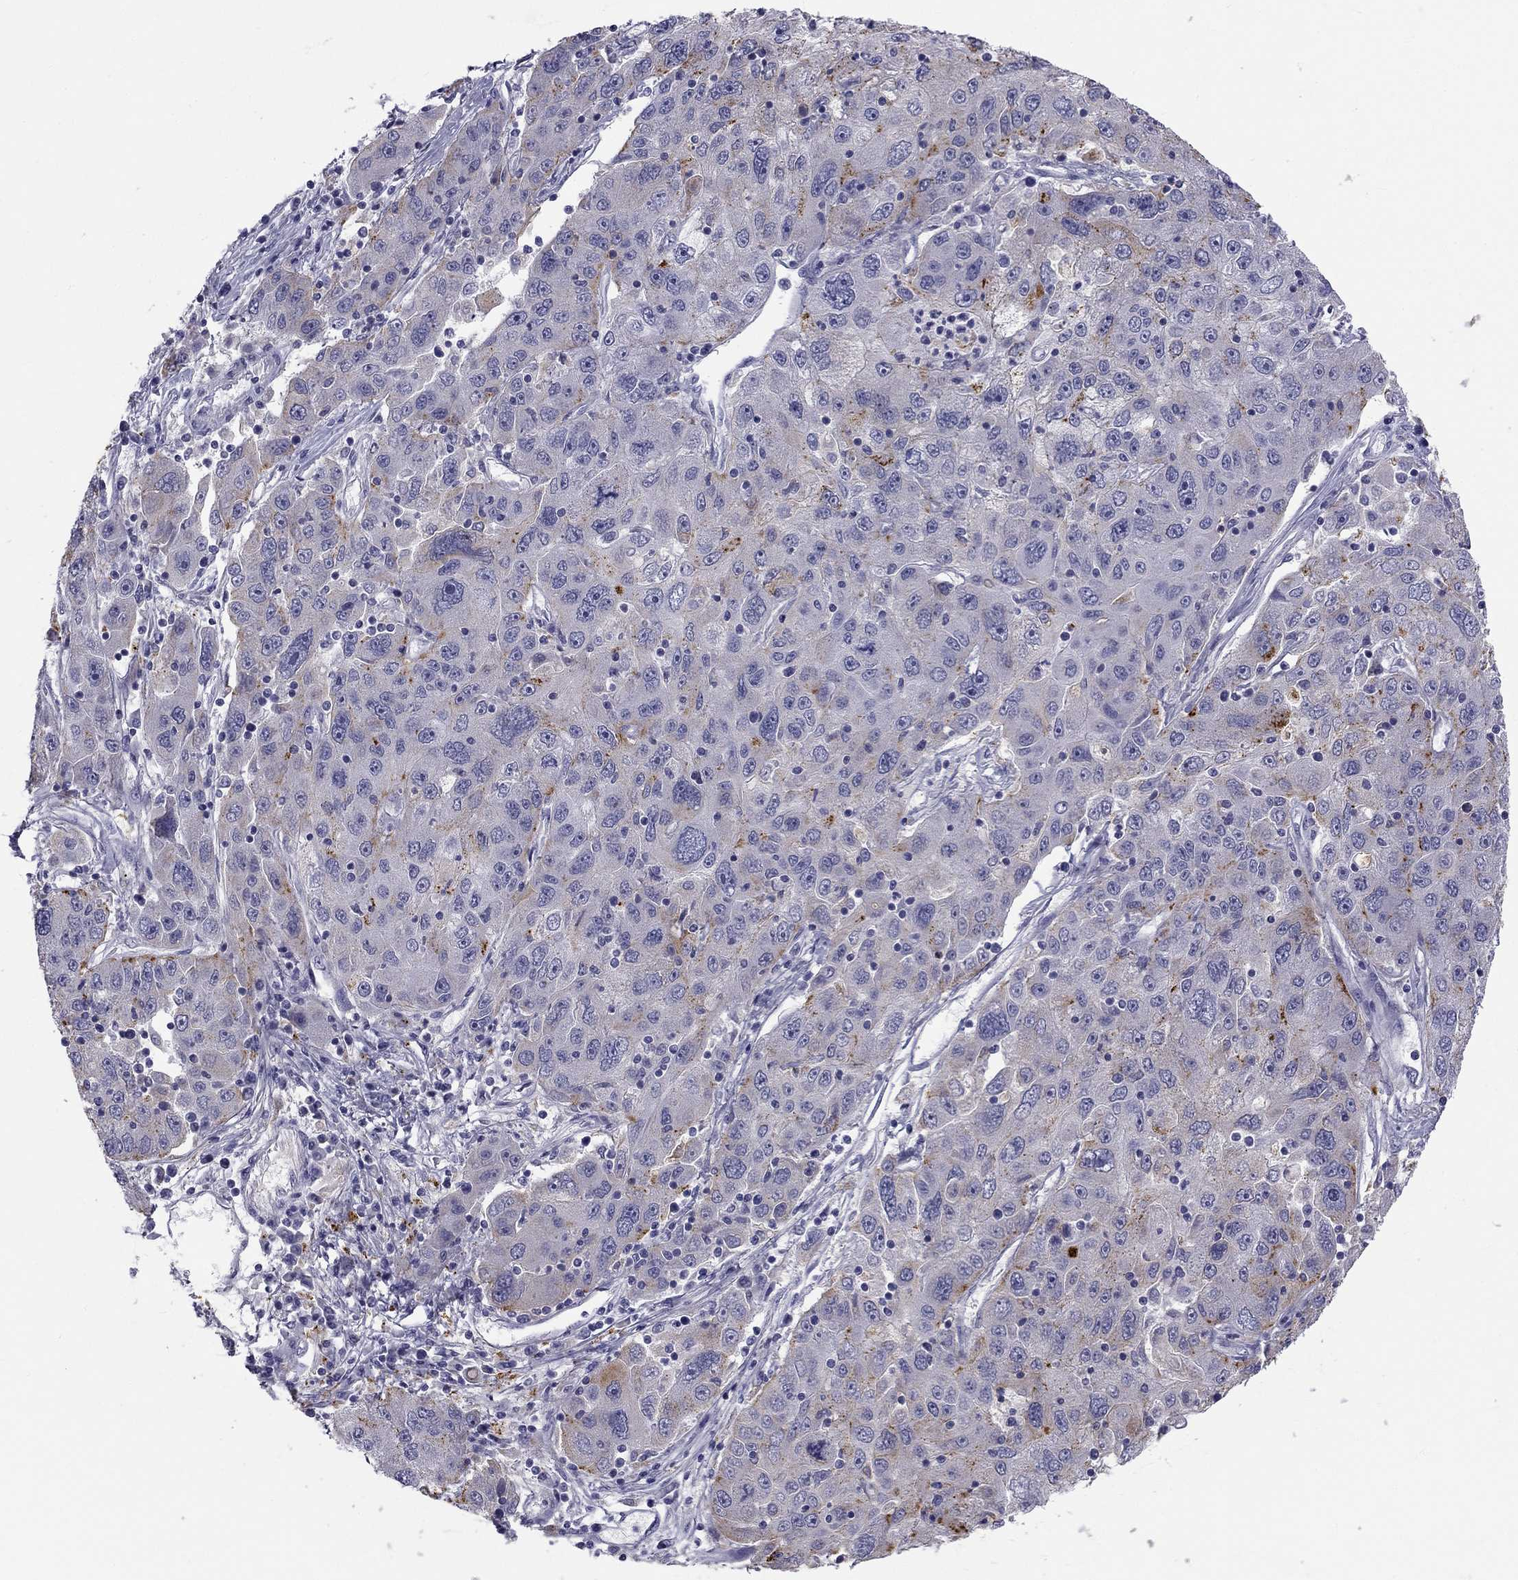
{"staining": {"intensity": "weak", "quantity": "<25%", "location": "cytoplasmic/membranous"}, "tissue": "stomach cancer", "cell_type": "Tumor cells", "image_type": "cancer", "snomed": [{"axis": "morphology", "description": "Adenocarcinoma, NOS"}, {"axis": "topography", "description": "Stomach"}], "caption": "The micrograph shows no staining of tumor cells in stomach cancer (adenocarcinoma).", "gene": "CLPSL2", "patient": {"sex": "male", "age": 56}}